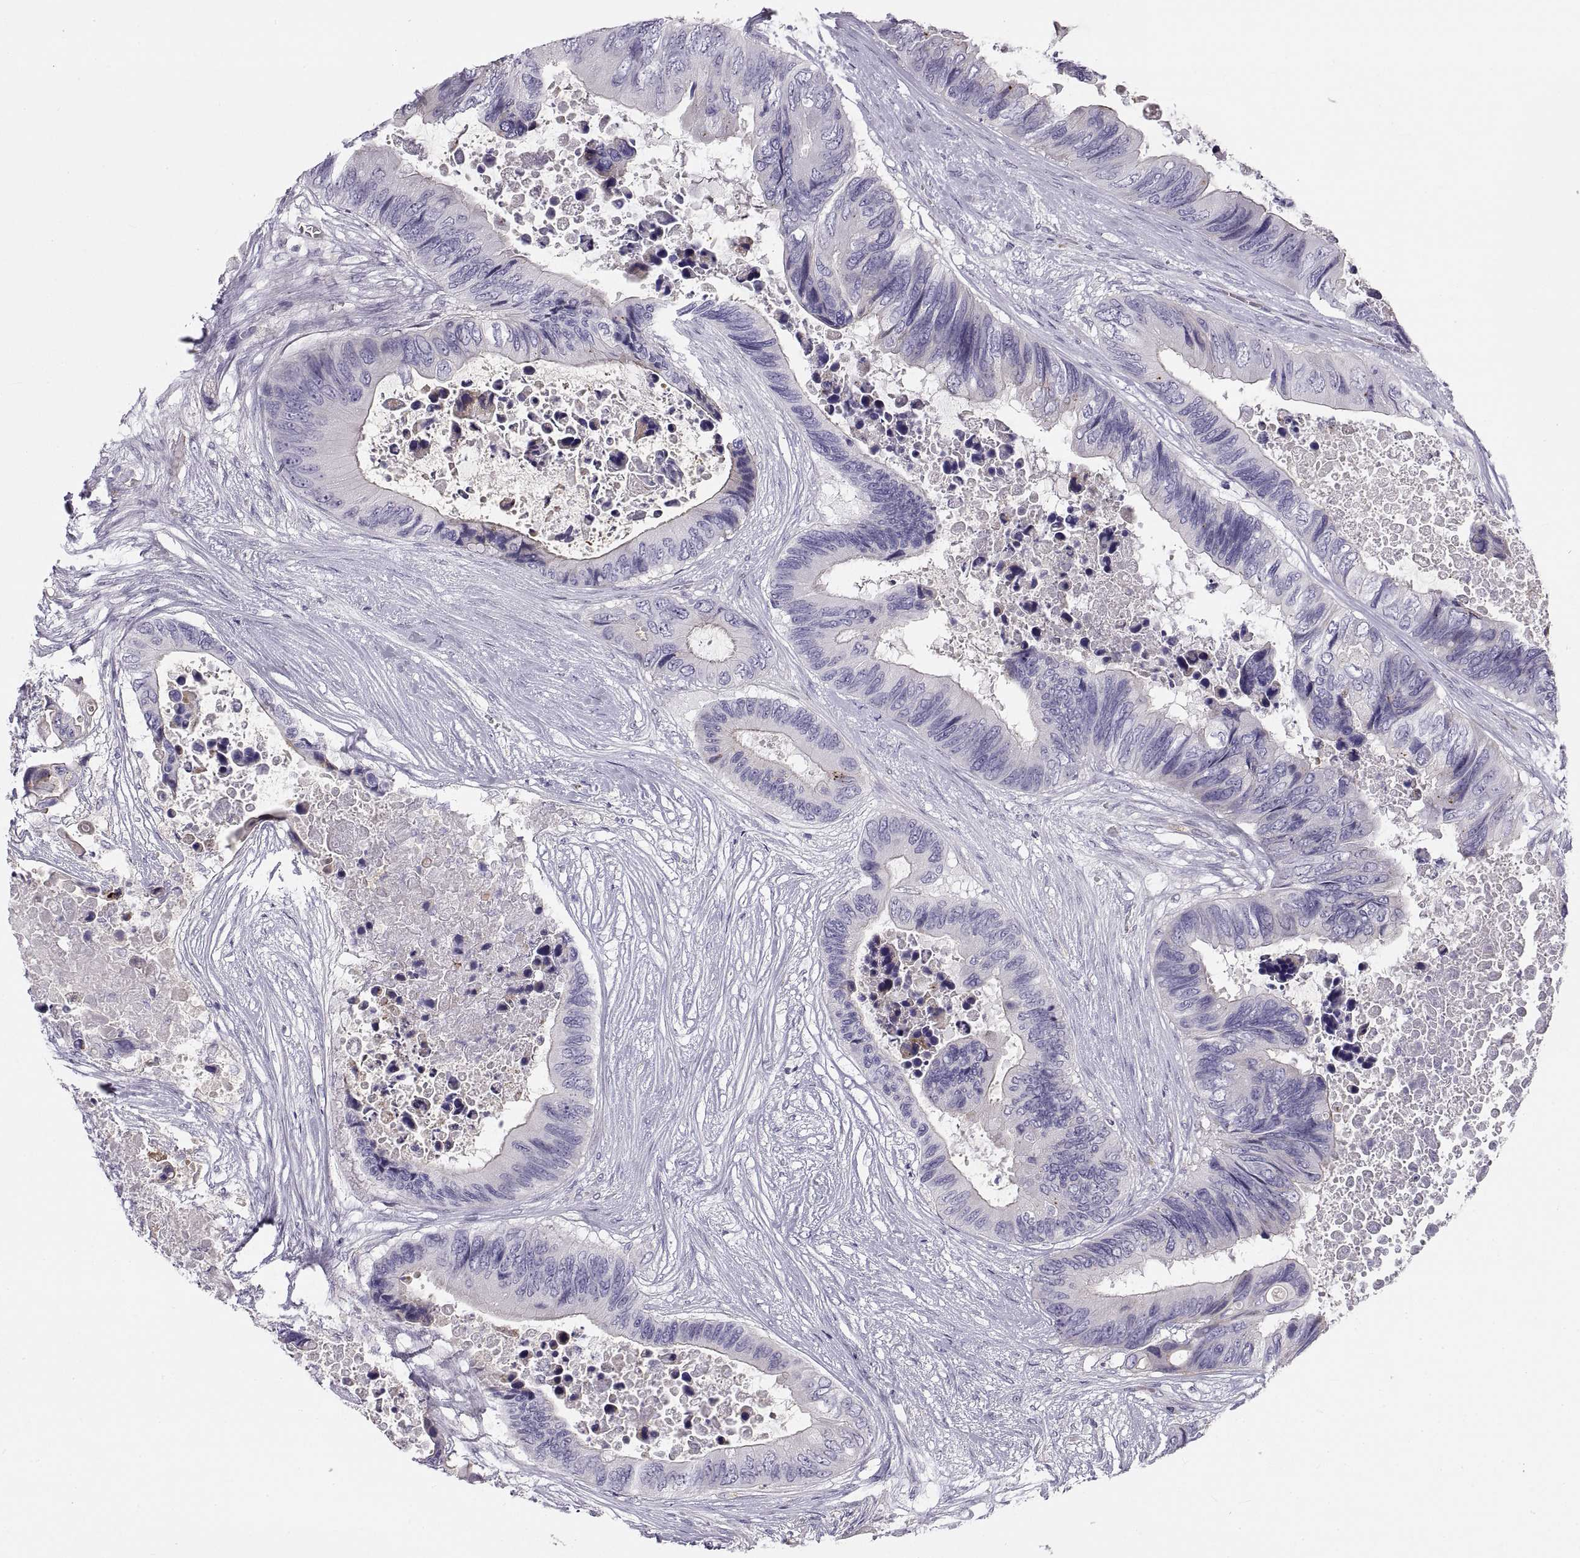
{"staining": {"intensity": "negative", "quantity": "none", "location": "none"}, "tissue": "colorectal cancer", "cell_type": "Tumor cells", "image_type": "cancer", "snomed": [{"axis": "morphology", "description": "Adenocarcinoma, NOS"}, {"axis": "topography", "description": "Rectum"}], "caption": "DAB immunohistochemical staining of human adenocarcinoma (colorectal) shows no significant positivity in tumor cells.", "gene": "CRYBB3", "patient": {"sex": "male", "age": 63}}